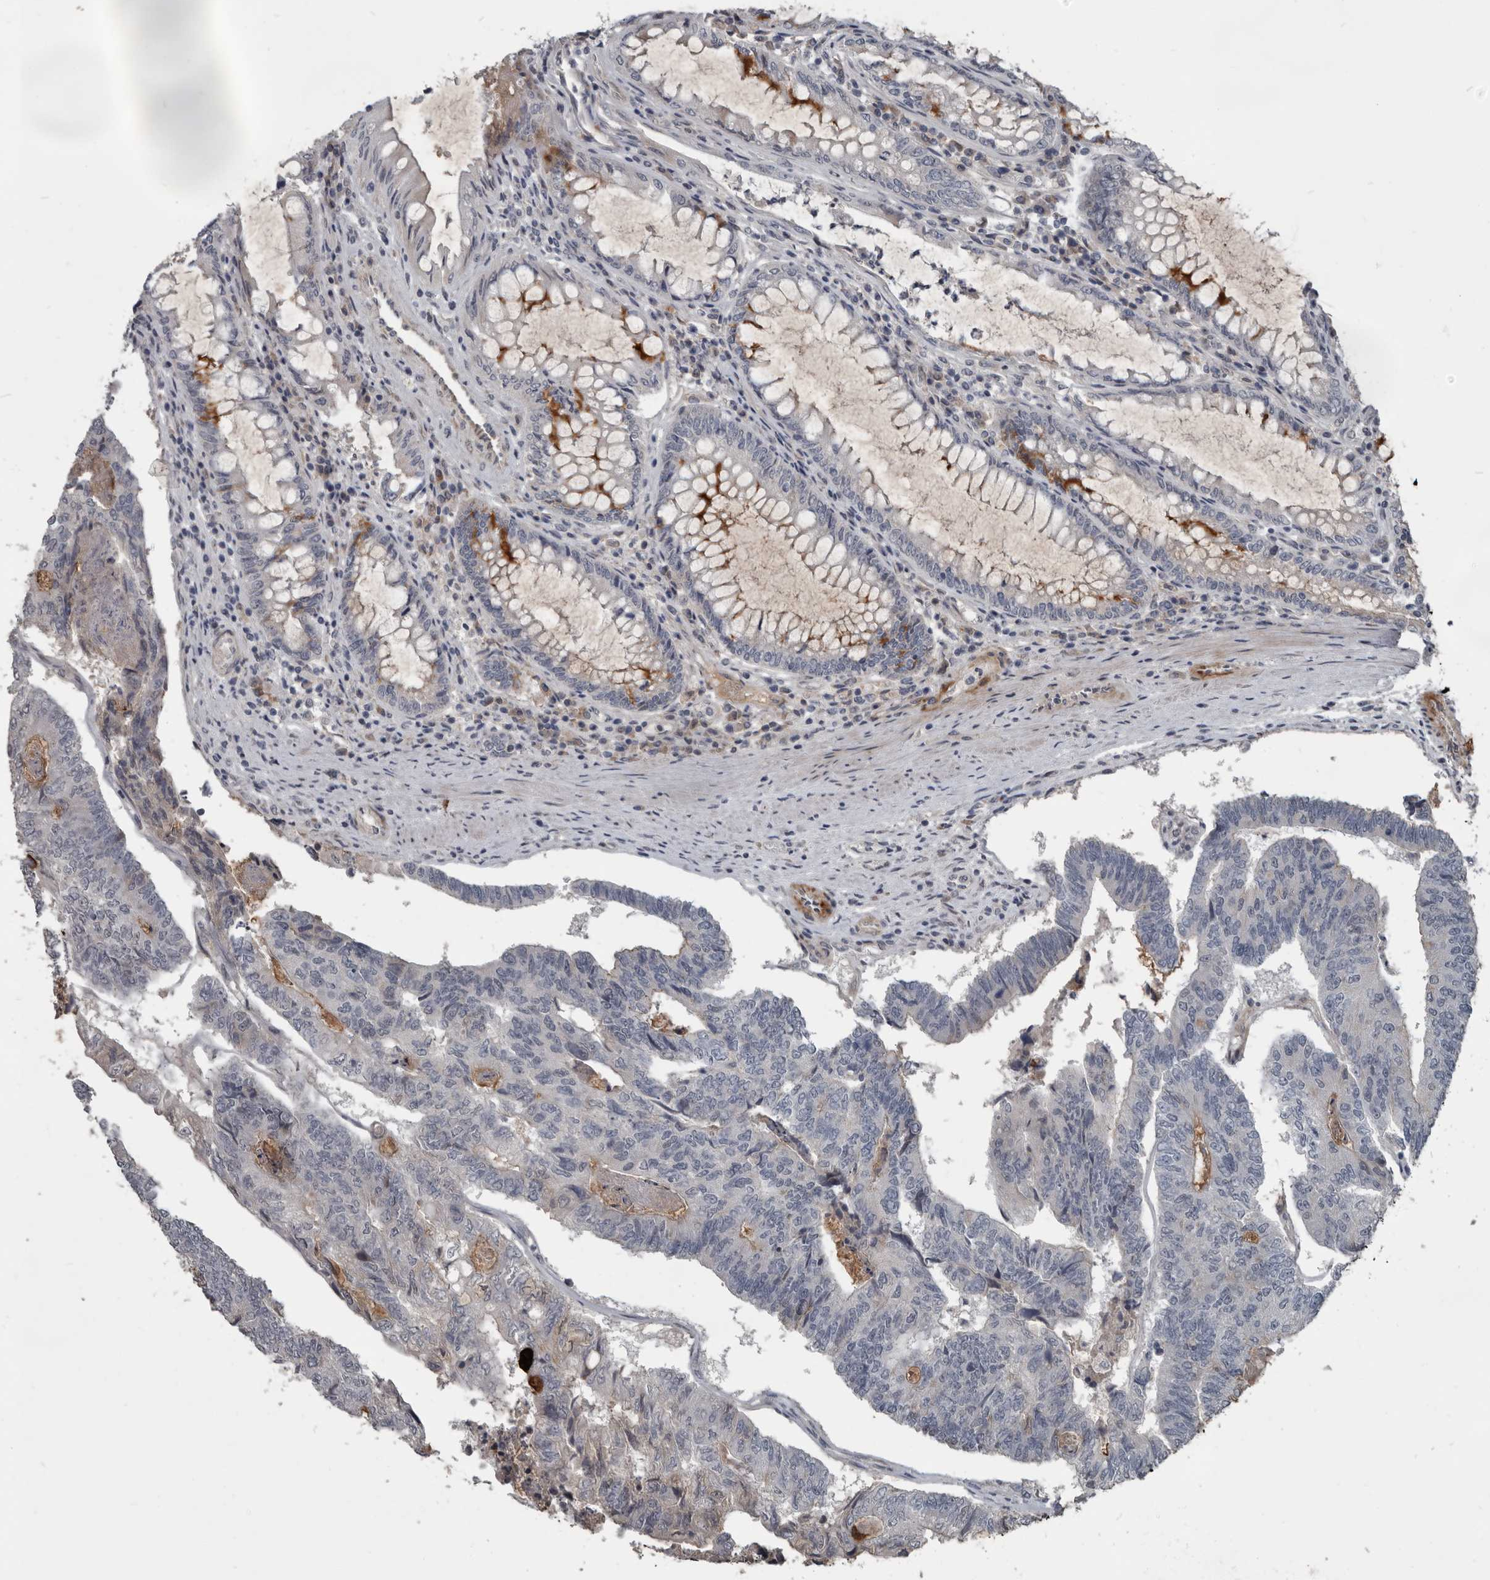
{"staining": {"intensity": "negative", "quantity": "none", "location": "none"}, "tissue": "colorectal cancer", "cell_type": "Tumor cells", "image_type": "cancer", "snomed": [{"axis": "morphology", "description": "Adenocarcinoma, NOS"}, {"axis": "topography", "description": "Colon"}], "caption": "A high-resolution image shows IHC staining of adenocarcinoma (colorectal), which reveals no significant expression in tumor cells. (DAB (3,3'-diaminobenzidine) IHC visualized using brightfield microscopy, high magnification).", "gene": "C1orf216", "patient": {"sex": "female", "age": 67}}